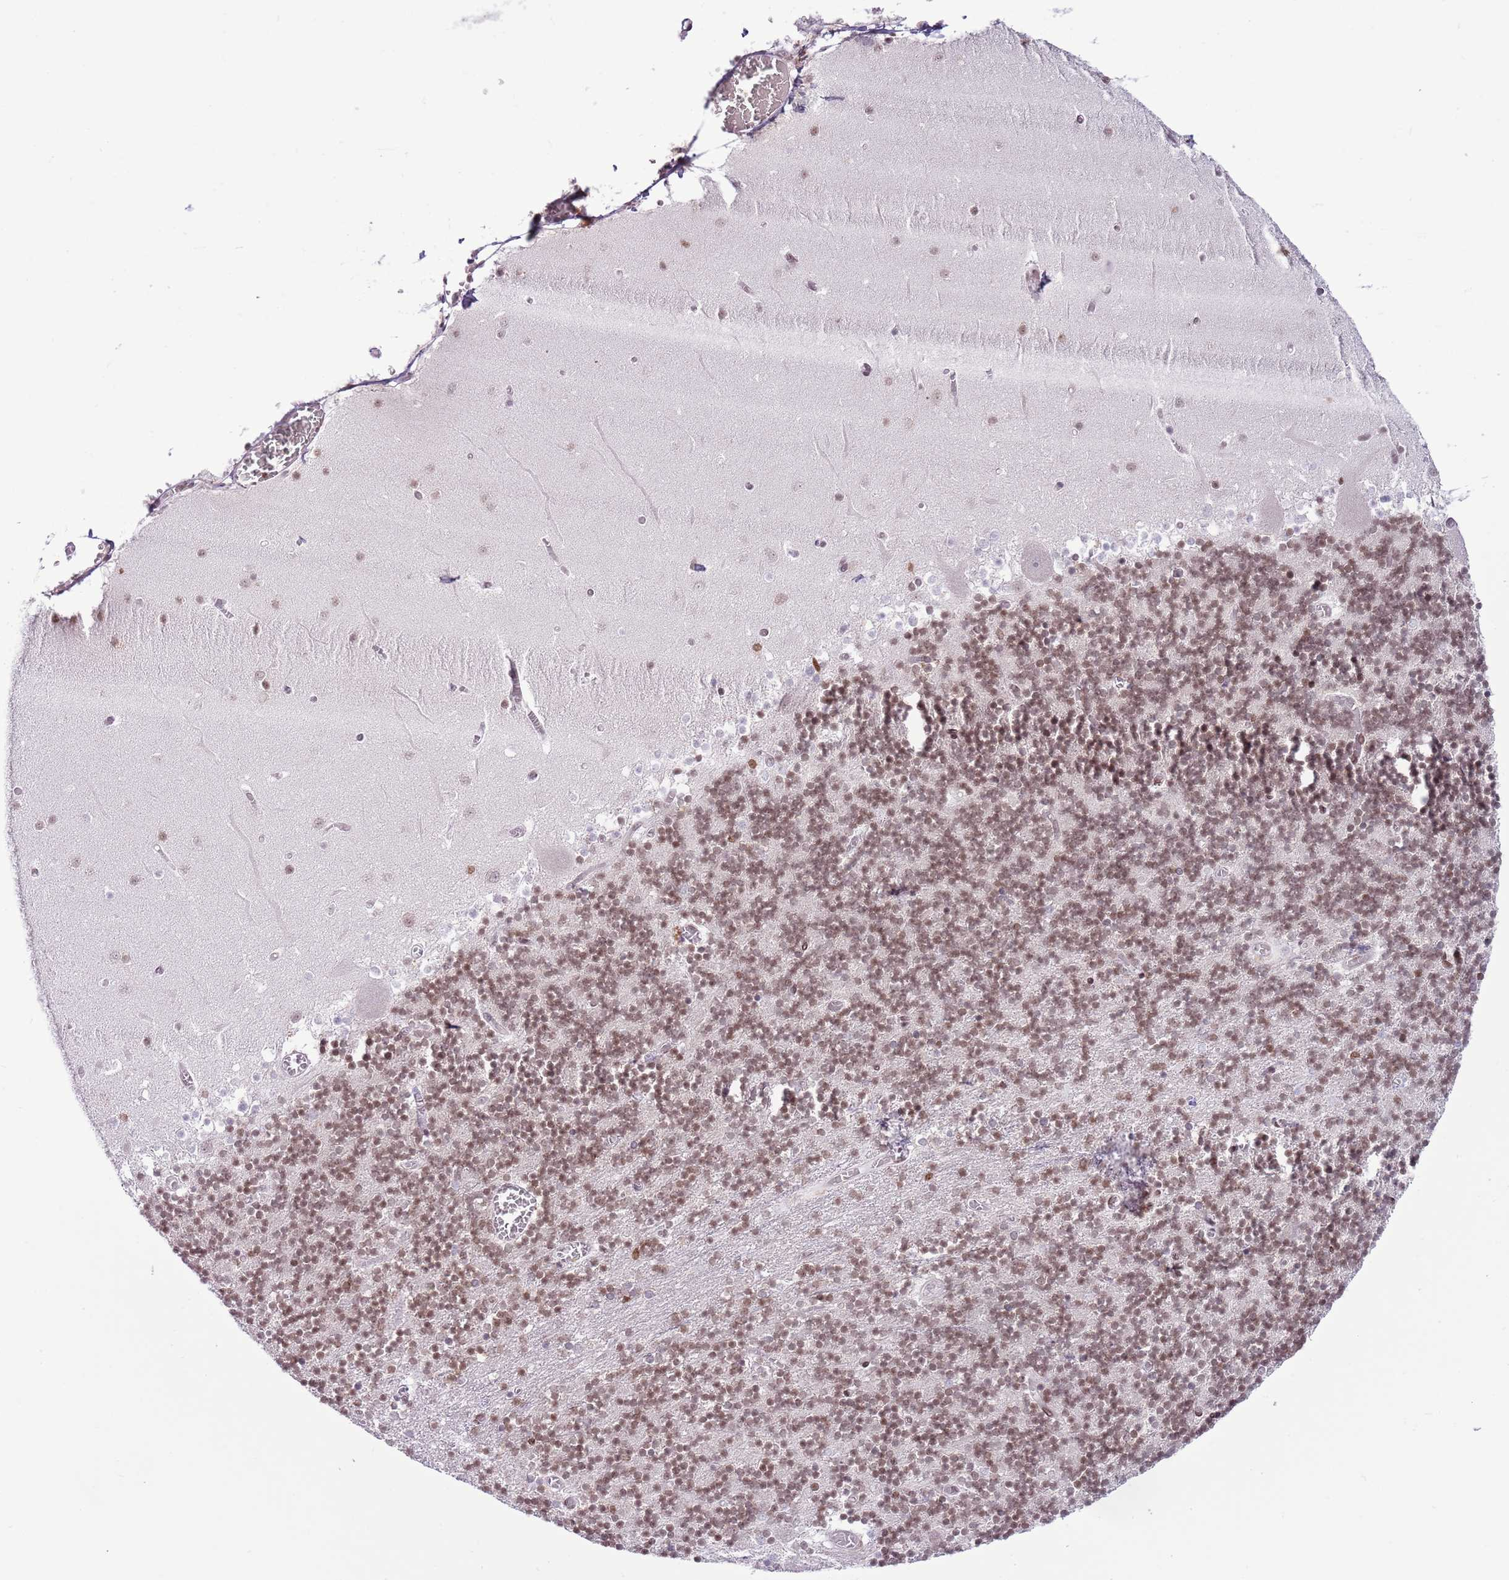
{"staining": {"intensity": "moderate", "quantity": ">75%", "location": "nuclear"}, "tissue": "cerebellum", "cell_type": "Cells in granular layer", "image_type": "normal", "snomed": [{"axis": "morphology", "description": "Normal tissue, NOS"}, {"axis": "topography", "description": "Cerebellum"}], "caption": "Unremarkable cerebellum was stained to show a protein in brown. There is medium levels of moderate nuclear positivity in about >75% of cells in granular layer.", "gene": "SELENOH", "patient": {"sex": "female", "age": 28}}